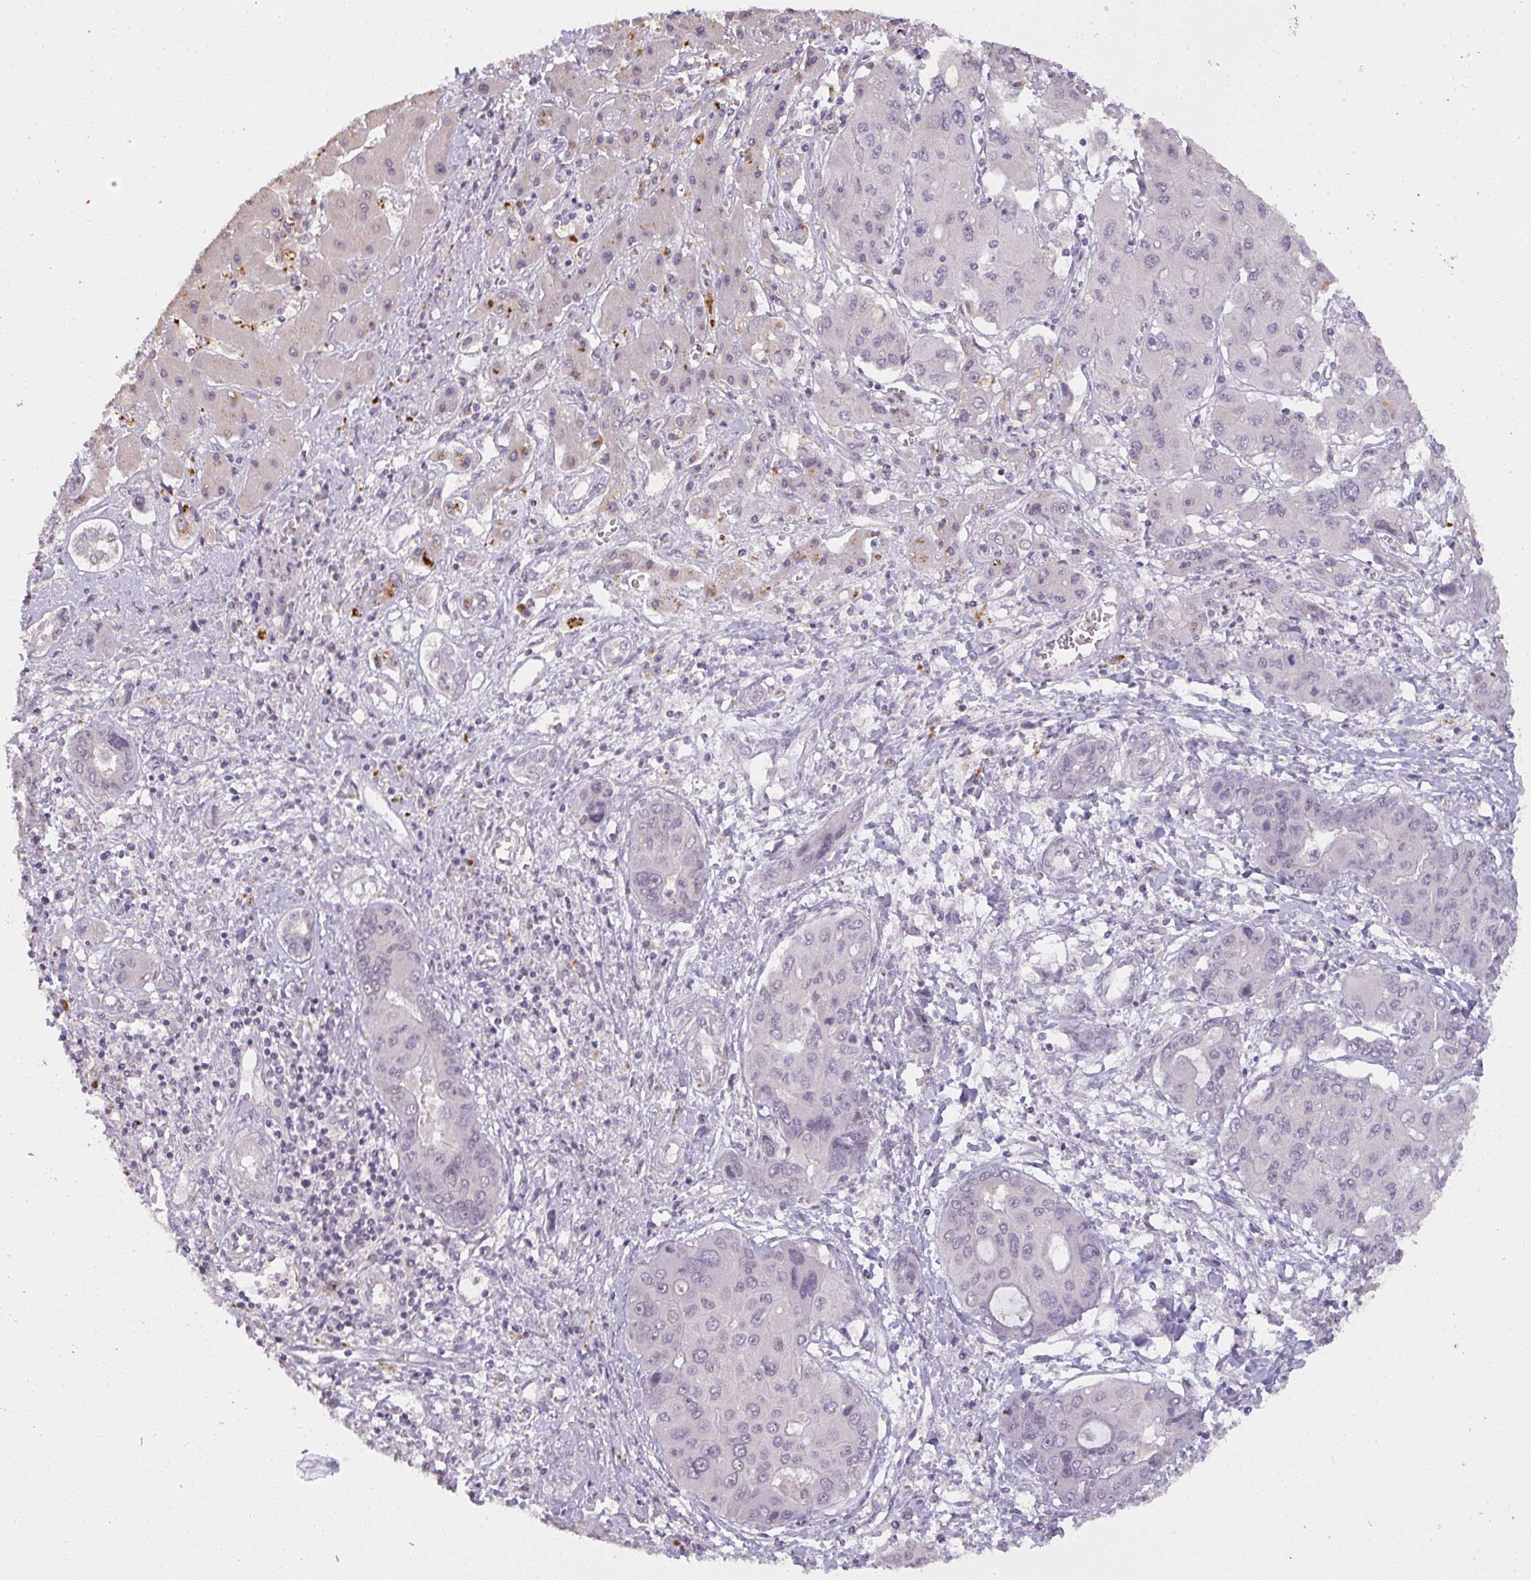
{"staining": {"intensity": "negative", "quantity": "none", "location": "none"}, "tissue": "liver cancer", "cell_type": "Tumor cells", "image_type": "cancer", "snomed": [{"axis": "morphology", "description": "Cholangiocarcinoma"}, {"axis": "topography", "description": "Liver"}], "caption": "Immunohistochemistry photomicrograph of neoplastic tissue: liver cholangiocarcinoma stained with DAB exhibits no significant protein staining in tumor cells.", "gene": "TMEM219", "patient": {"sex": "male", "age": 67}}